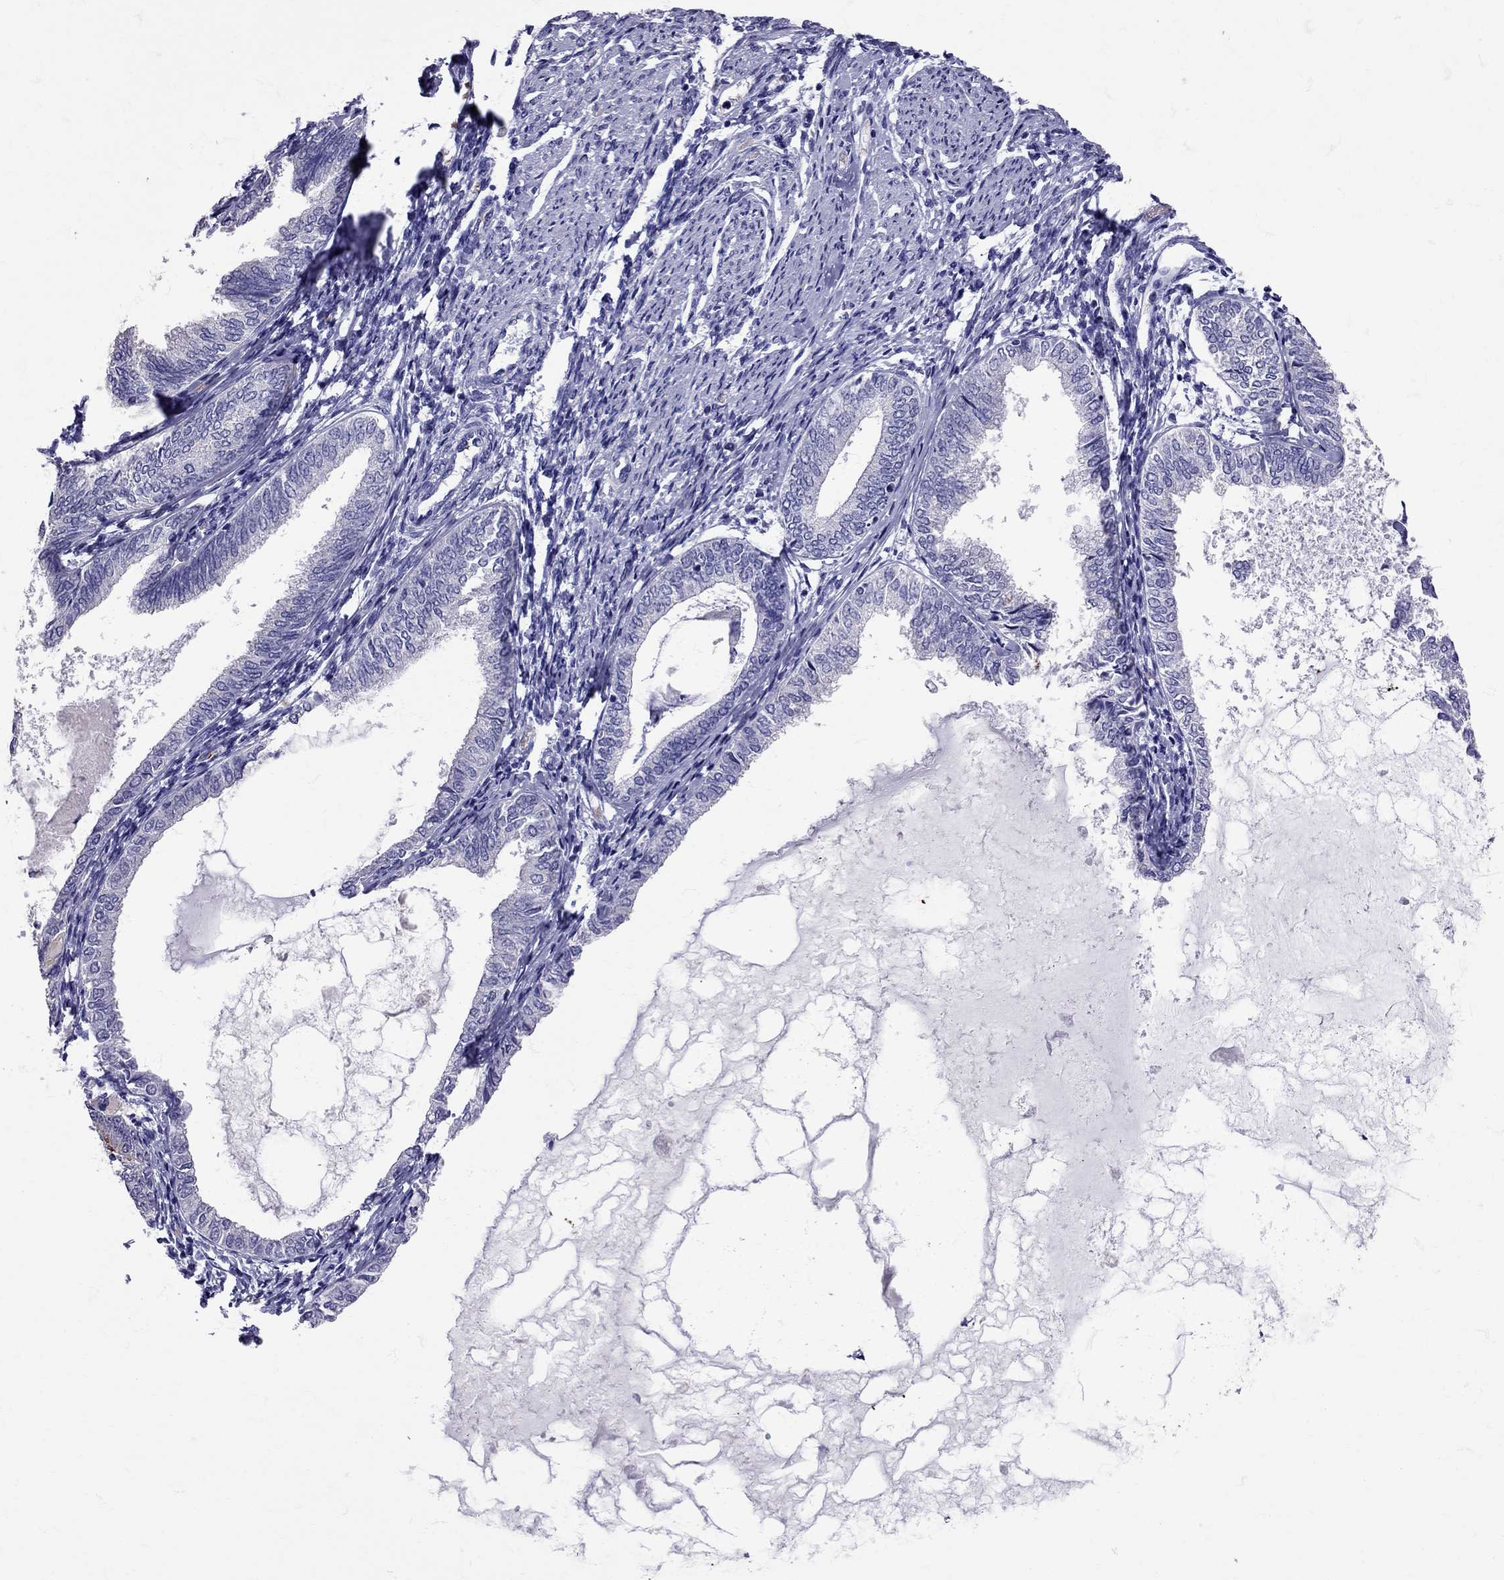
{"staining": {"intensity": "negative", "quantity": "none", "location": "none"}, "tissue": "endometrial cancer", "cell_type": "Tumor cells", "image_type": "cancer", "snomed": [{"axis": "morphology", "description": "Adenocarcinoma, NOS"}, {"axis": "topography", "description": "Endometrium"}], "caption": "IHC micrograph of neoplastic tissue: human endometrial cancer stained with DAB (3,3'-diaminobenzidine) reveals no significant protein positivity in tumor cells. (Stains: DAB (3,3'-diaminobenzidine) immunohistochemistry with hematoxylin counter stain, Microscopy: brightfield microscopy at high magnification).", "gene": "TBR1", "patient": {"sex": "female", "age": 68}}